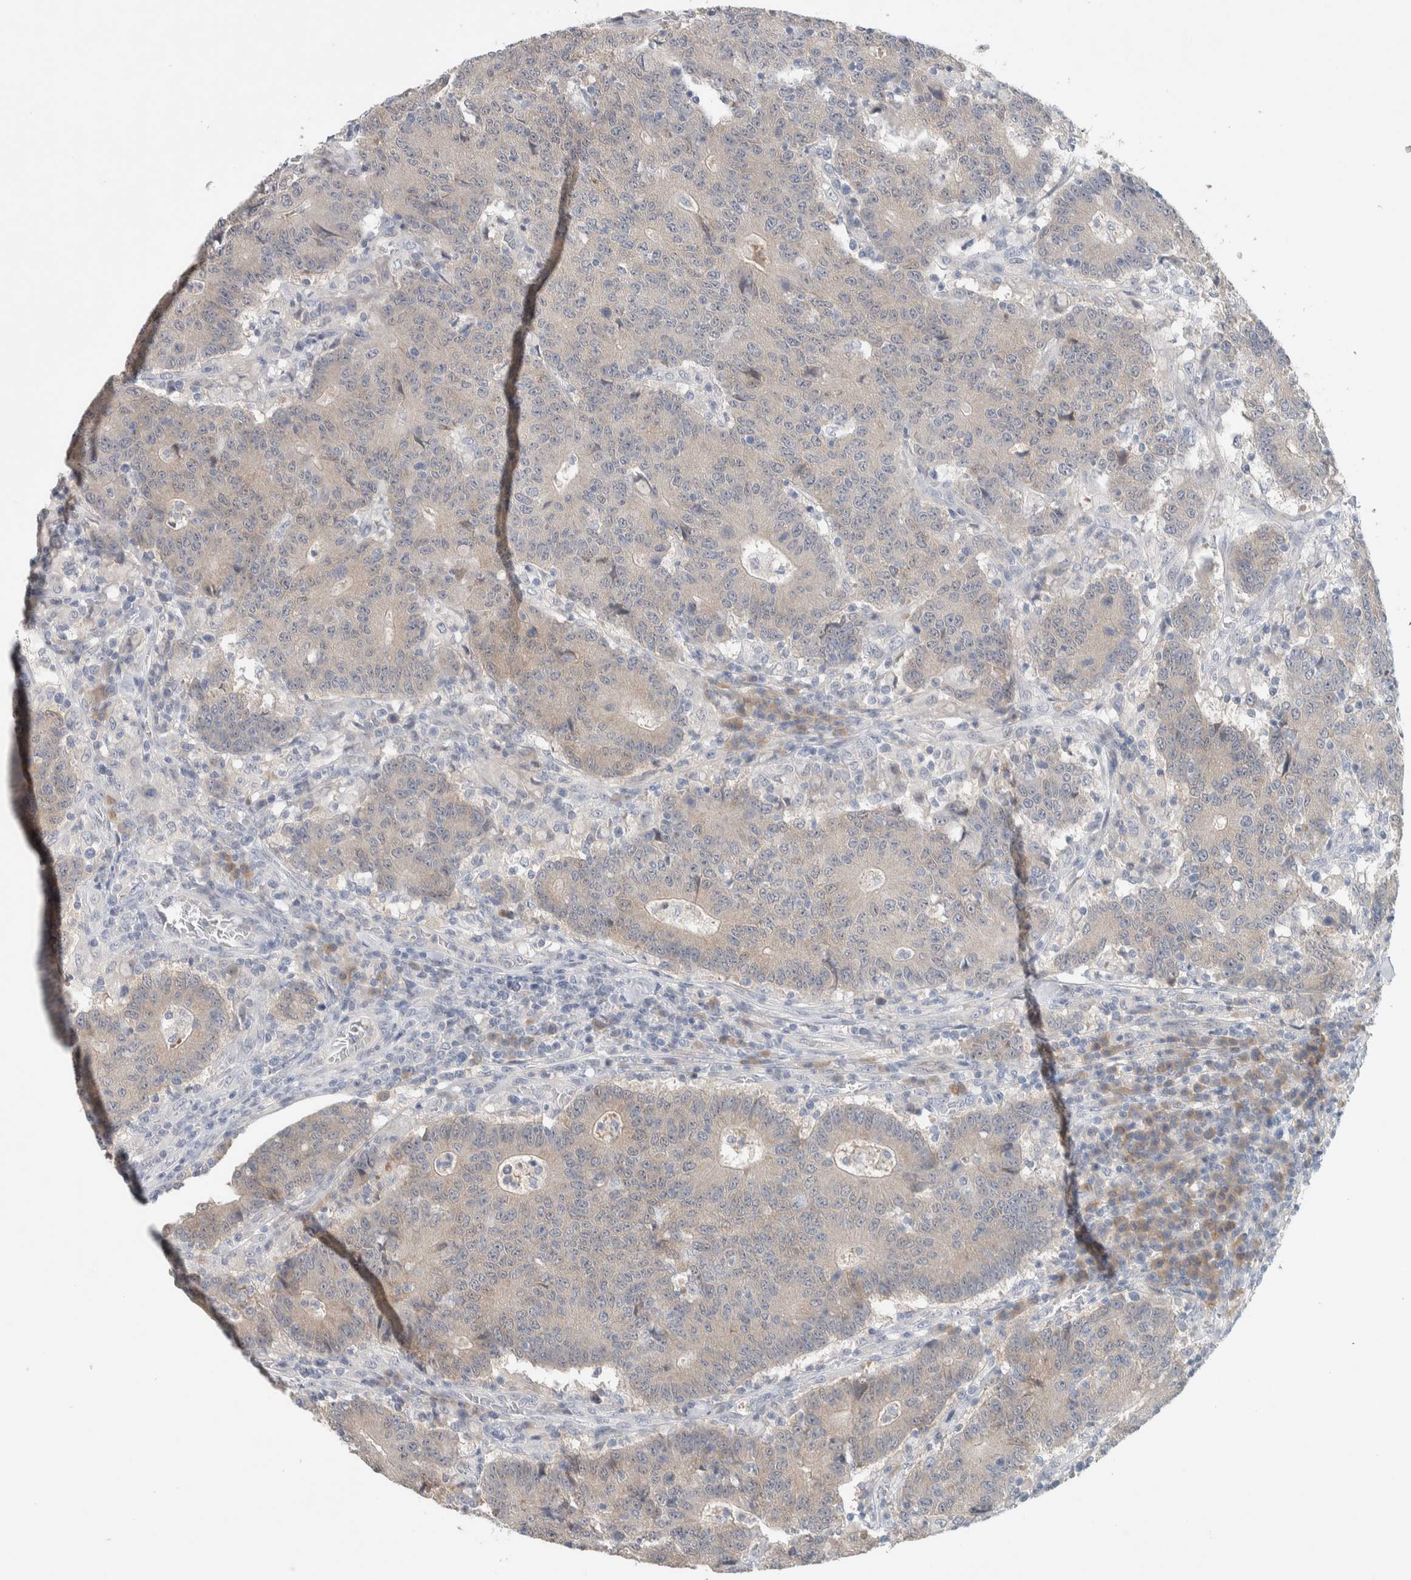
{"staining": {"intensity": "weak", "quantity": "25%-75%", "location": "cytoplasmic/membranous"}, "tissue": "colorectal cancer", "cell_type": "Tumor cells", "image_type": "cancer", "snomed": [{"axis": "morphology", "description": "Normal tissue, NOS"}, {"axis": "morphology", "description": "Adenocarcinoma, NOS"}, {"axis": "topography", "description": "Colon"}], "caption": "This is an image of immunohistochemistry staining of colorectal cancer (adenocarcinoma), which shows weak expression in the cytoplasmic/membranous of tumor cells.", "gene": "DEPTOR", "patient": {"sex": "female", "age": 75}}